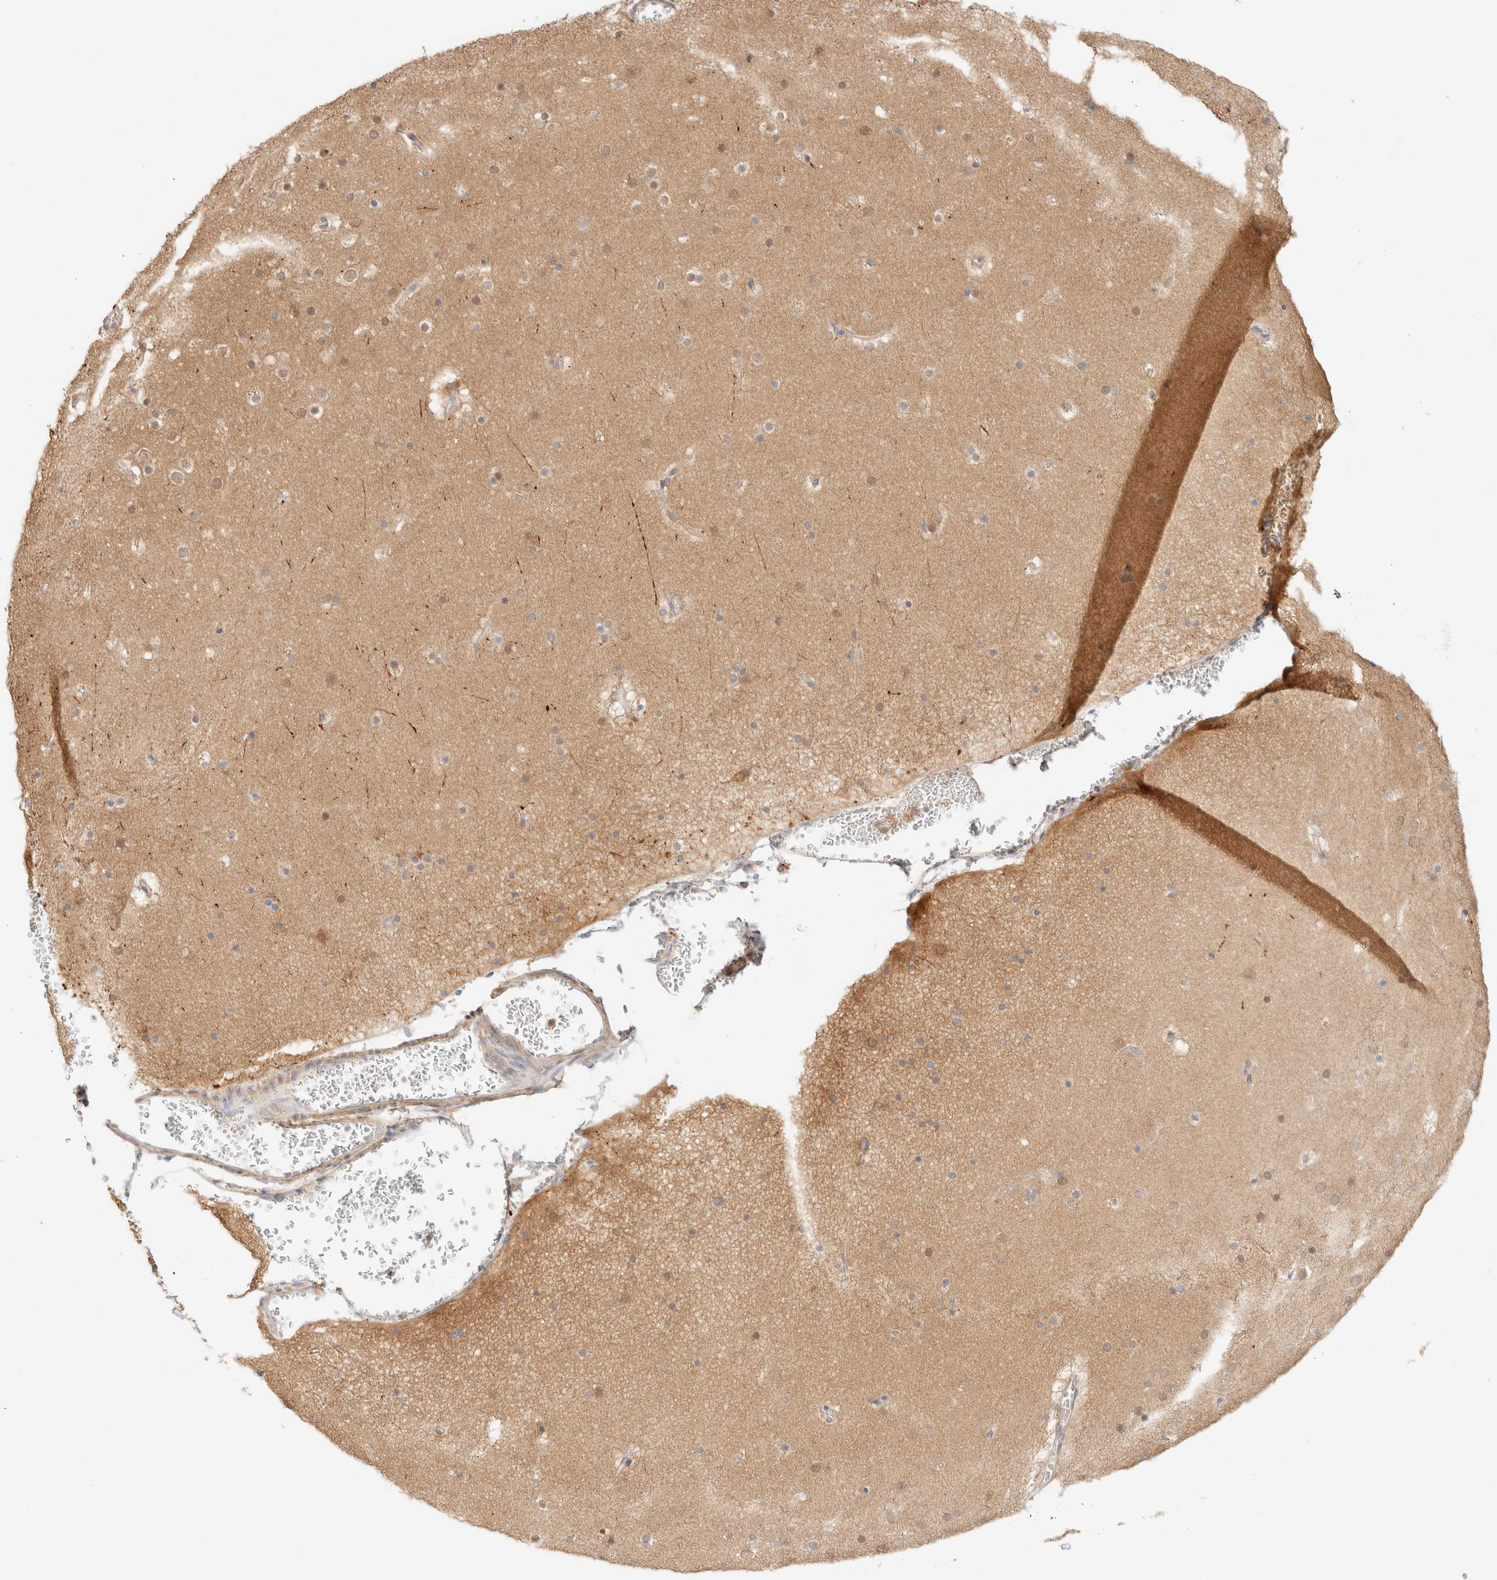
{"staining": {"intensity": "negative", "quantity": "none", "location": "none"}, "tissue": "cerebral cortex", "cell_type": "Endothelial cells", "image_type": "normal", "snomed": [{"axis": "morphology", "description": "Normal tissue, NOS"}, {"axis": "topography", "description": "Cerebral cortex"}], "caption": "Micrograph shows no protein expression in endothelial cells of benign cerebral cortex.", "gene": "GPI", "patient": {"sex": "male", "age": 57}}